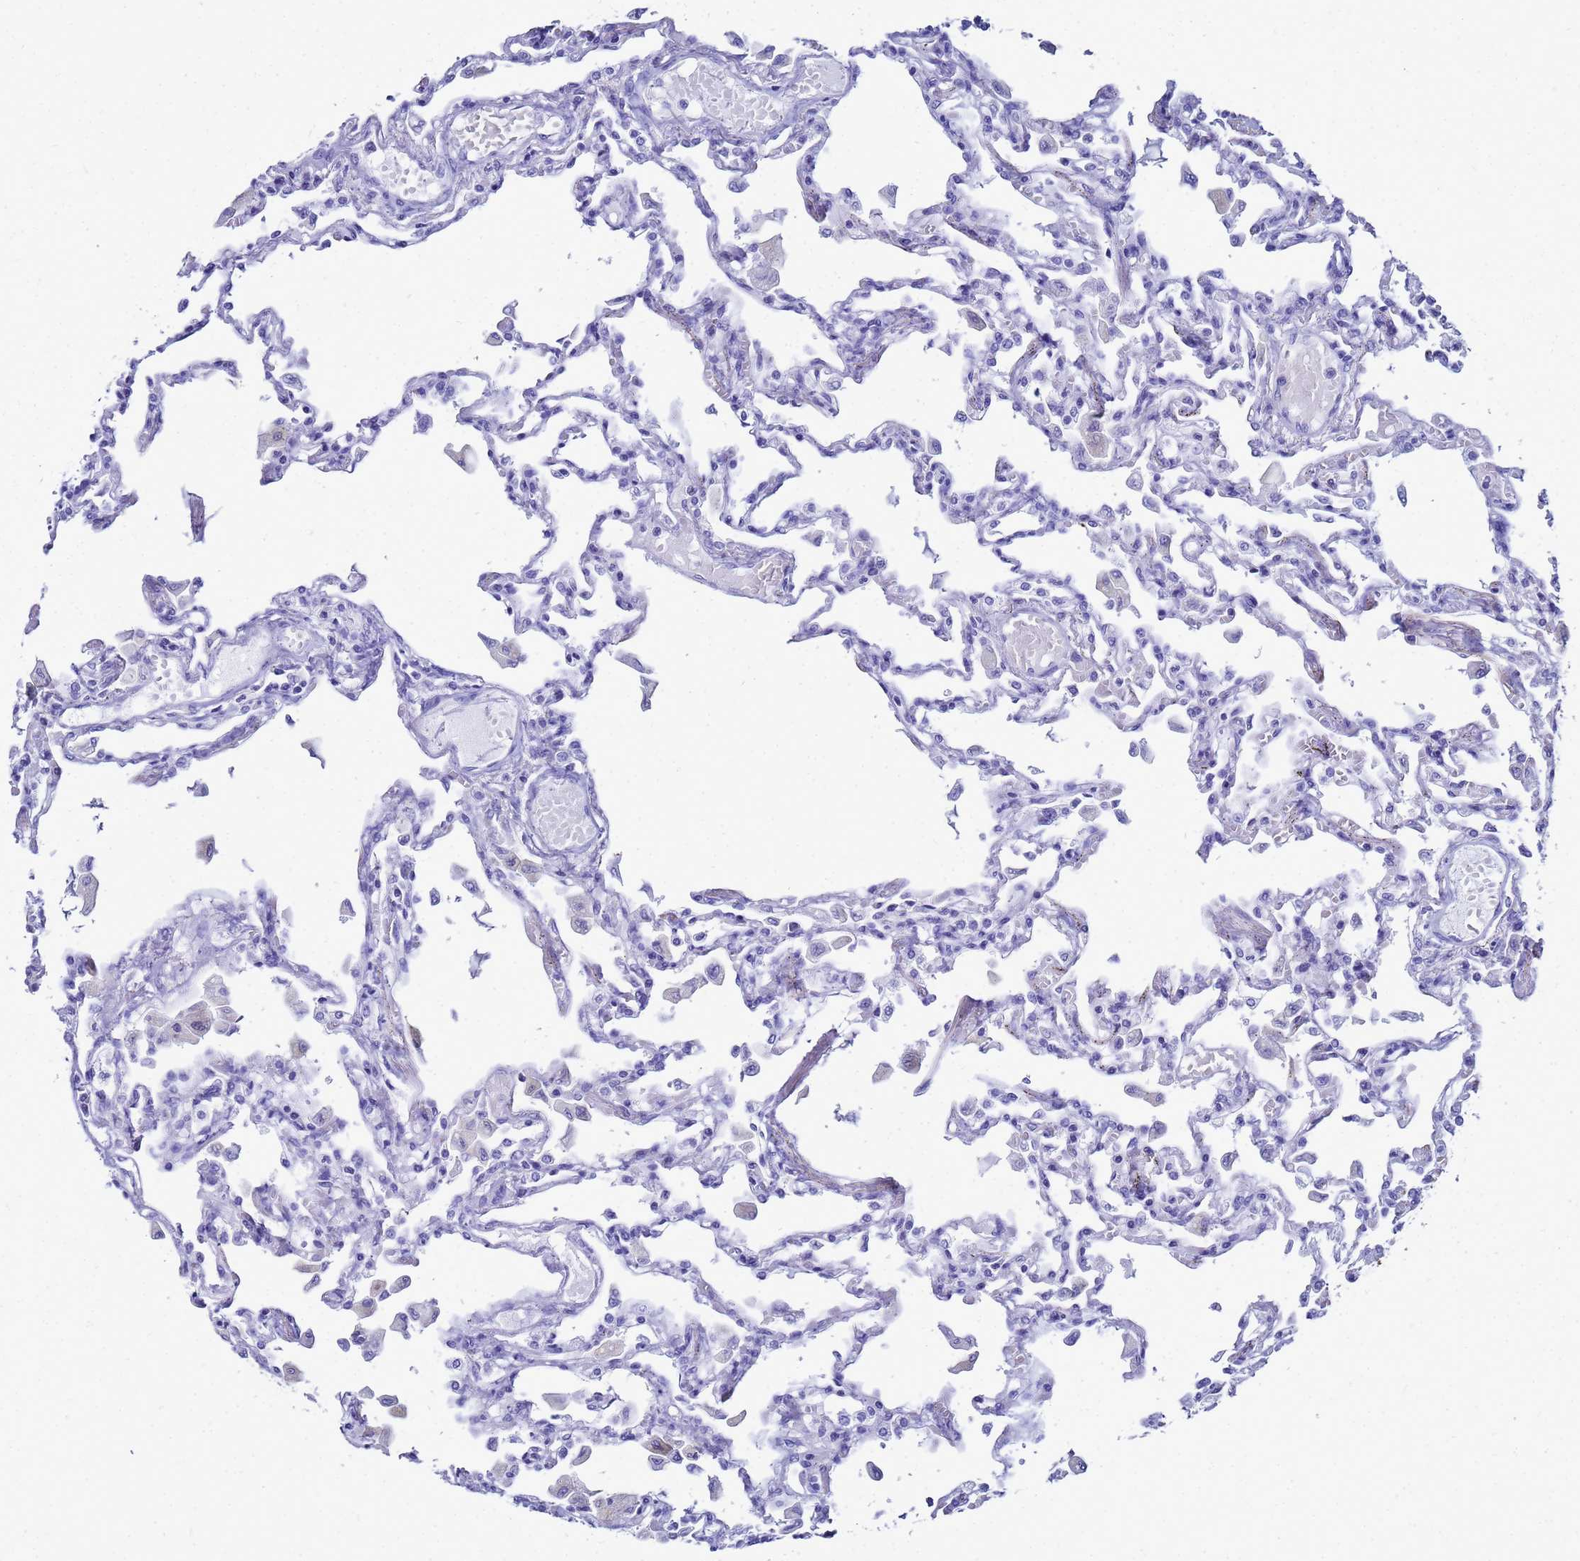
{"staining": {"intensity": "negative", "quantity": "none", "location": "none"}, "tissue": "lung", "cell_type": "Alveolar cells", "image_type": "normal", "snomed": [{"axis": "morphology", "description": "Normal tissue, NOS"}, {"axis": "topography", "description": "Bronchus"}, {"axis": "topography", "description": "Lung"}], "caption": "This is a image of IHC staining of normal lung, which shows no positivity in alveolar cells. (Brightfield microscopy of DAB immunohistochemistry (IHC) at high magnification).", "gene": "CKB", "patient": {"sex": "female", "age": 49}}